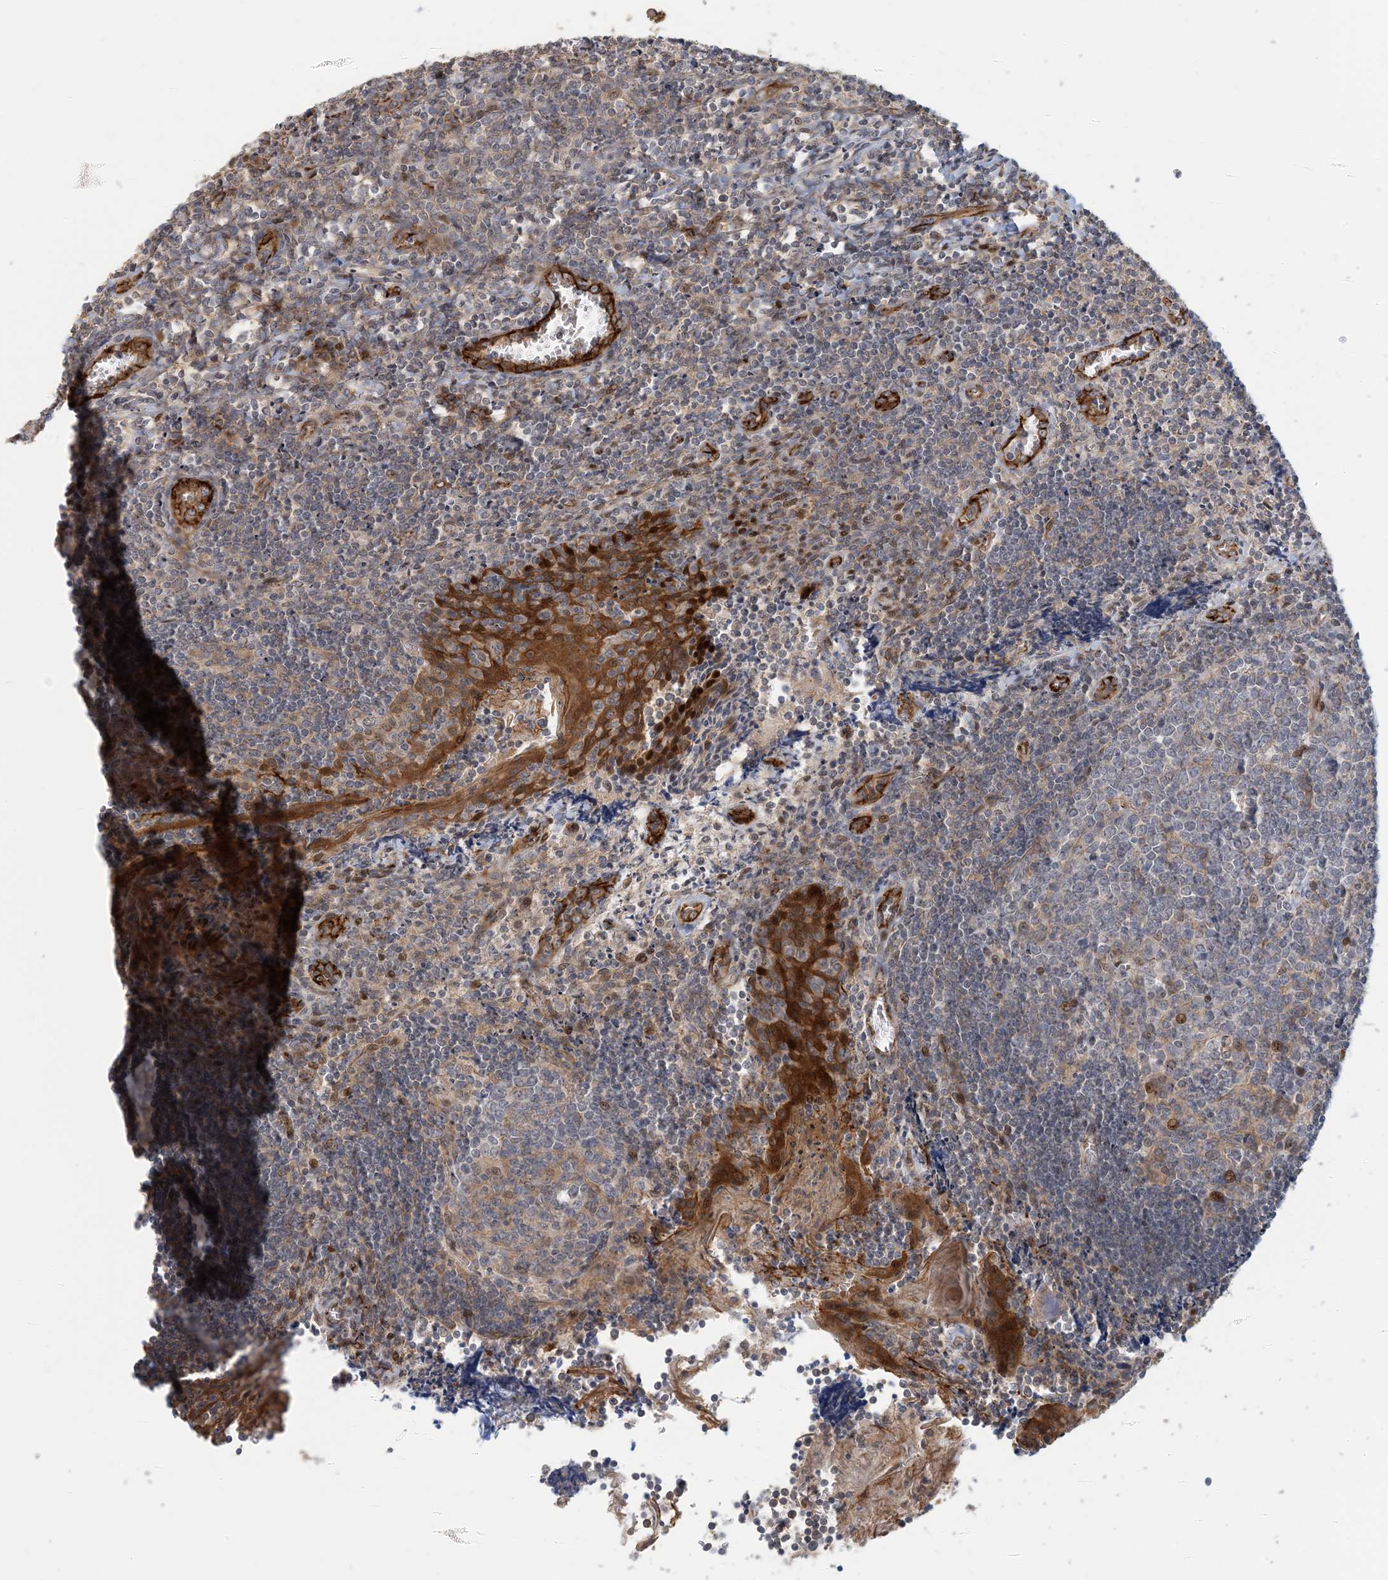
{"staining": {"intensity": "moderate", "quantity": "<25%", "location": "nuclear"}, "tissue": "tonsil", "cell_type": "Germinal center cells", "image_type": "normal", "snomed": [{"axis": "morphology", "description": "Normal tissue, NOS"}, {"axis": "topography", "description": "Tonsil"}], "caption": "DAB (3,3'-diaminobenzidine) immunohistochemical staining of unremarkable human tonsil reveals moderate nuclear protein positivity in approximately <25% of germinal center cells. The staining was performed using DAB to visualize the protein expression in brown, while the nuclei were stained in blue with hematoxylin (Magnification: 20x).", "gene": "MAPKBP1", "patient": {"sex": "male", "age": 27}}